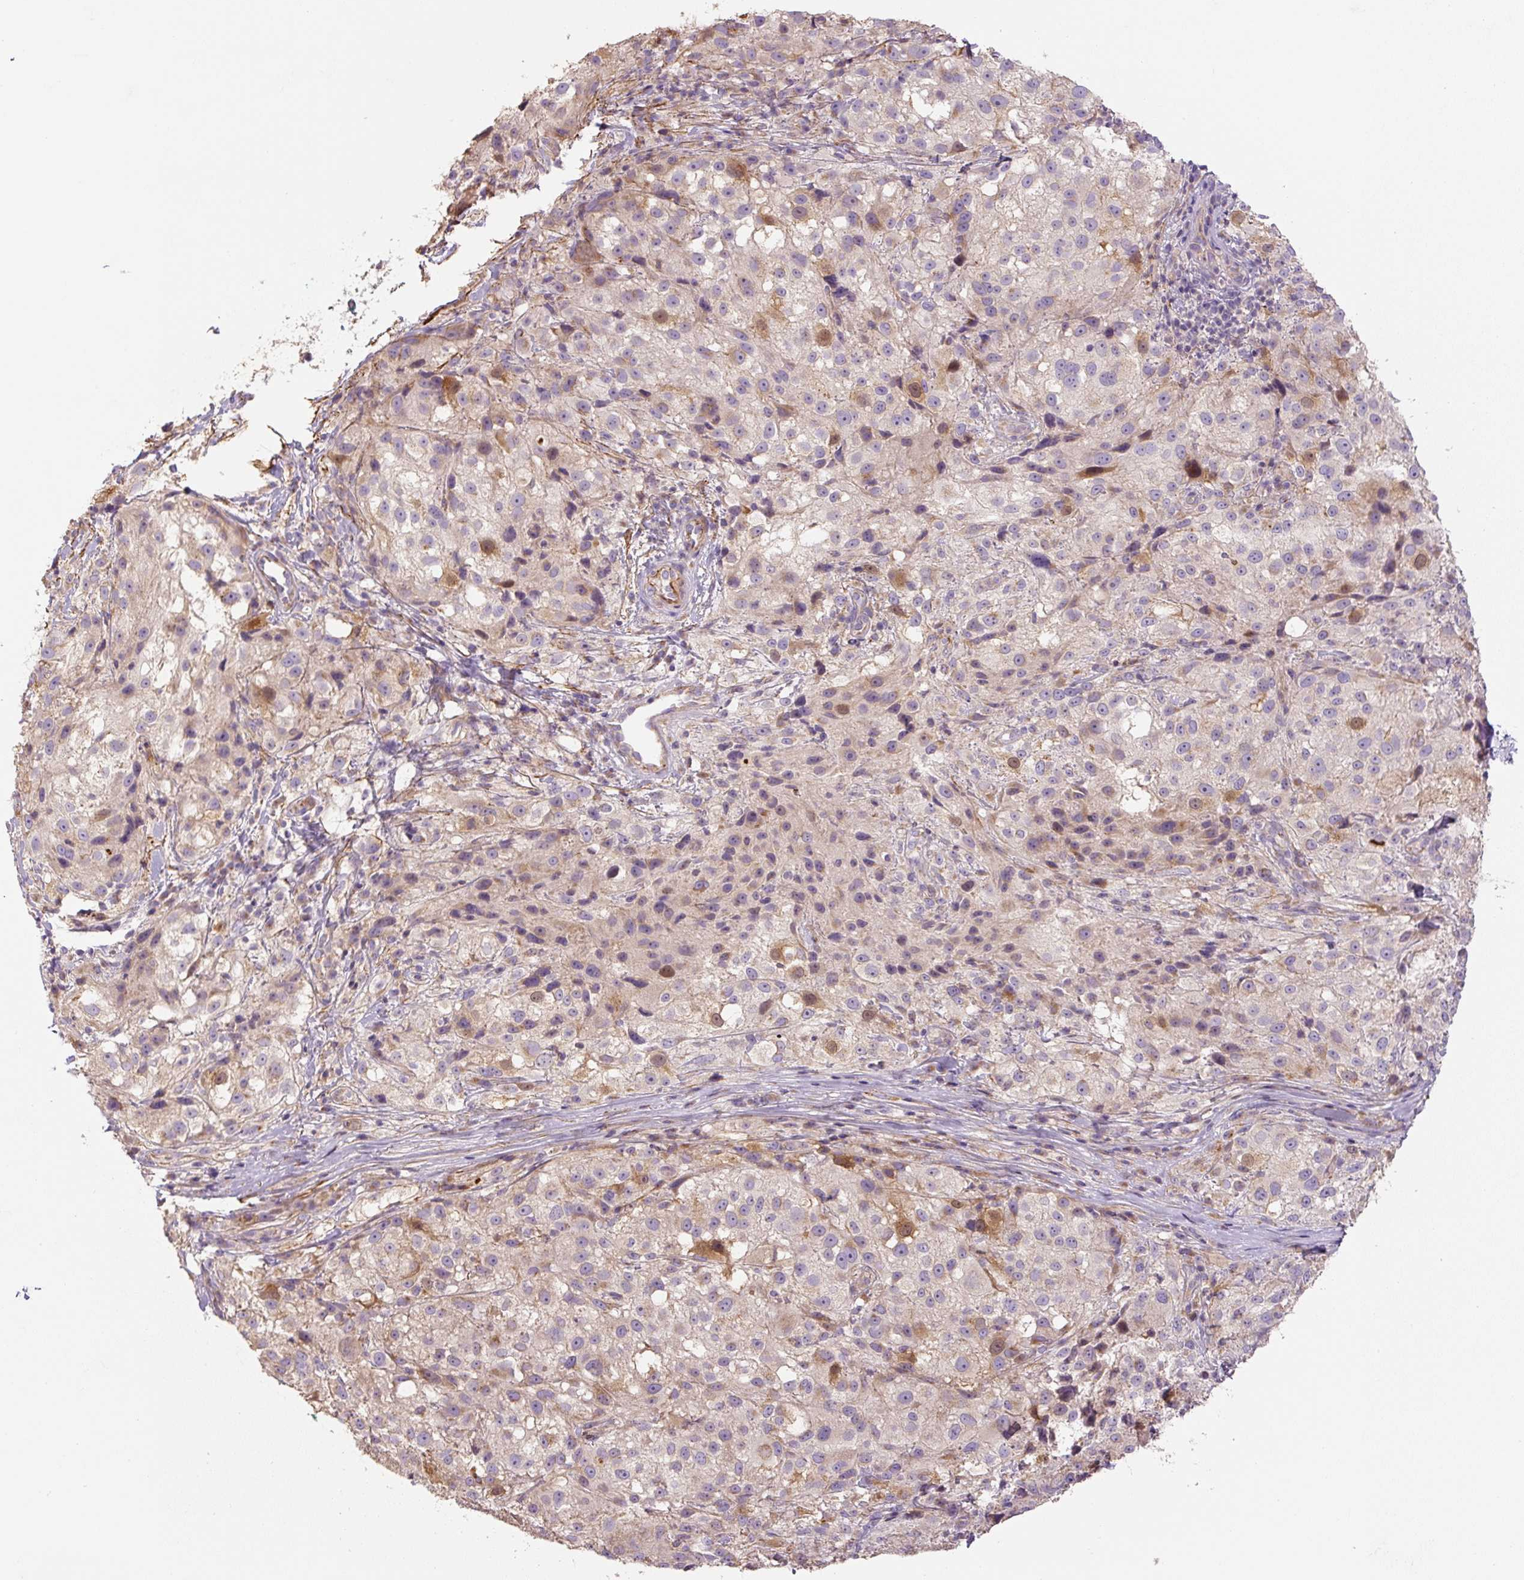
{"staining": {"intensity": "moderate", "quantity": "<25%", "location": "cytoplasmic/membranous,nuclear"}, "tissue": "melanoma", "cell_type": "Tumor cells", "image_type": "cancer", "snomed": [{"axis": "morphology", "description": "Necrosis, NOS"}, {"axis": "morphology", "description": "Malignant melanoma, NOS"}, {"axis": "topography", "description": "Skin"}], "caption": "Immunohistochemical staining of human melanoma demonstrates low levels of moderate cytoplasmic/membranous and nuclear protein staining in approximately <25% of tumor cells.", "gene": "CCNI2", "patient": {"sex": "female", "age": 87}}